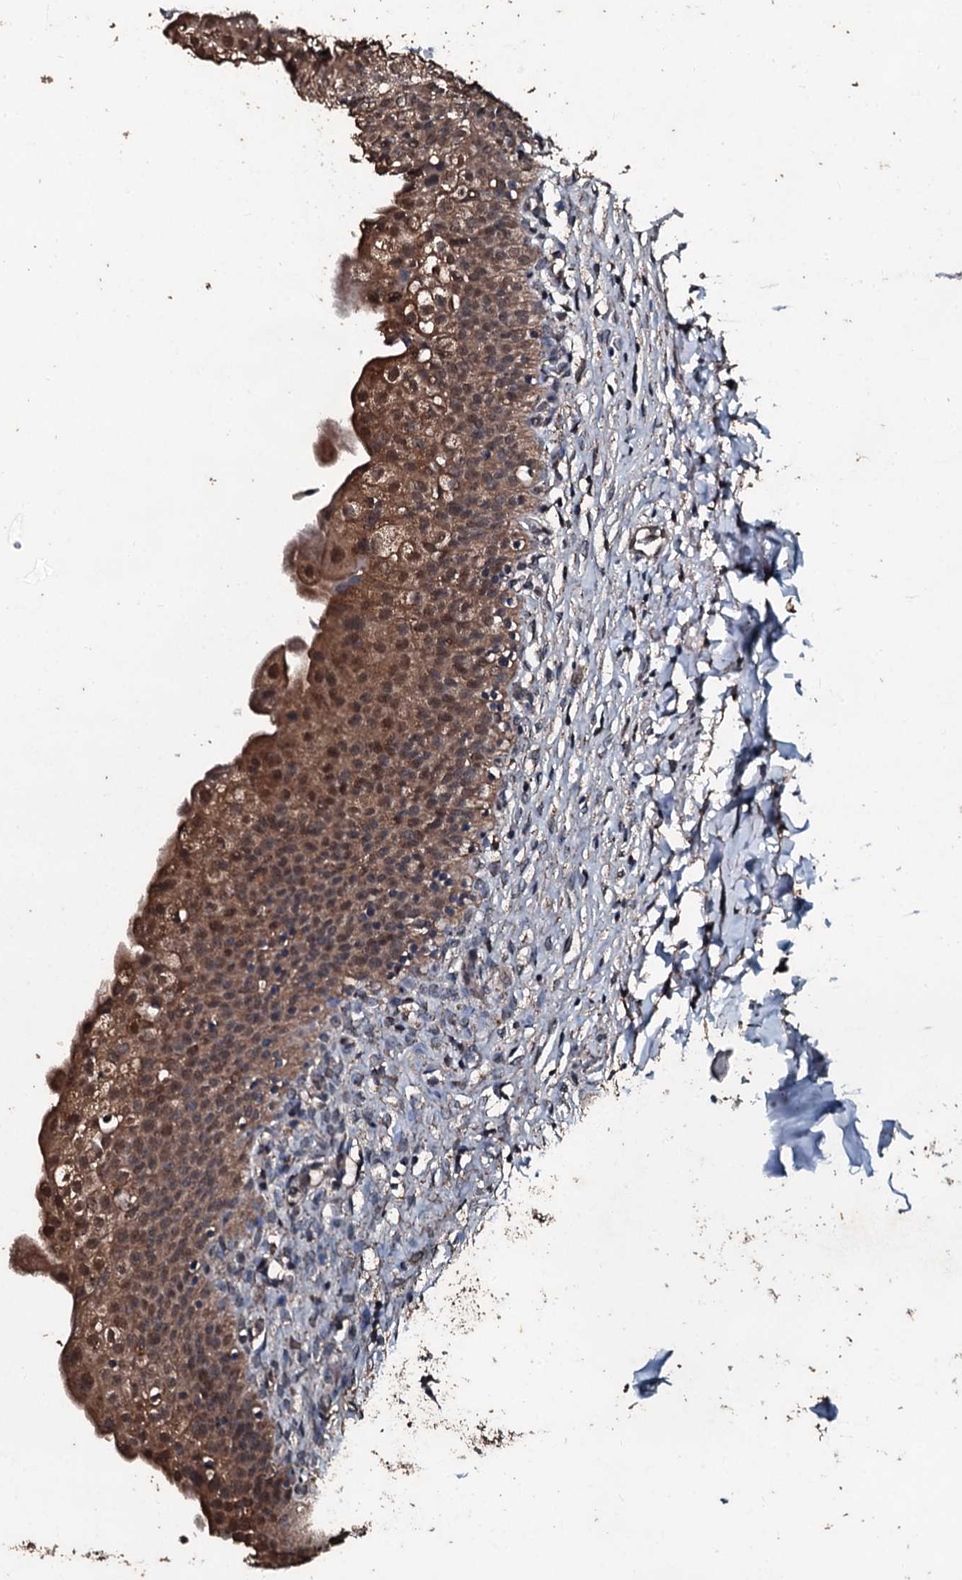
{"staining": {"intensity": "moderate", "quantity": ">75%", "location": "cytoplasmic/membranous,nuclear"}, "tissue": "urinary bladder", "cell_type": "Urothelial cells", "image_type": "normal", "snomed": [{"axis": "morphology", "description": "Normal tissue, NOS"}, {"axis": "topography", "description": "Urinary bladder"}], "caption": "Normal urinary bladder exhibits moderate cytoplasmic/membranous,nuclear expression in approximately >75% of urothelial cells, visualized by immunohistochemistry.", "gene": "FAAP24", "patient": {"sex": "male", "age": 55}}